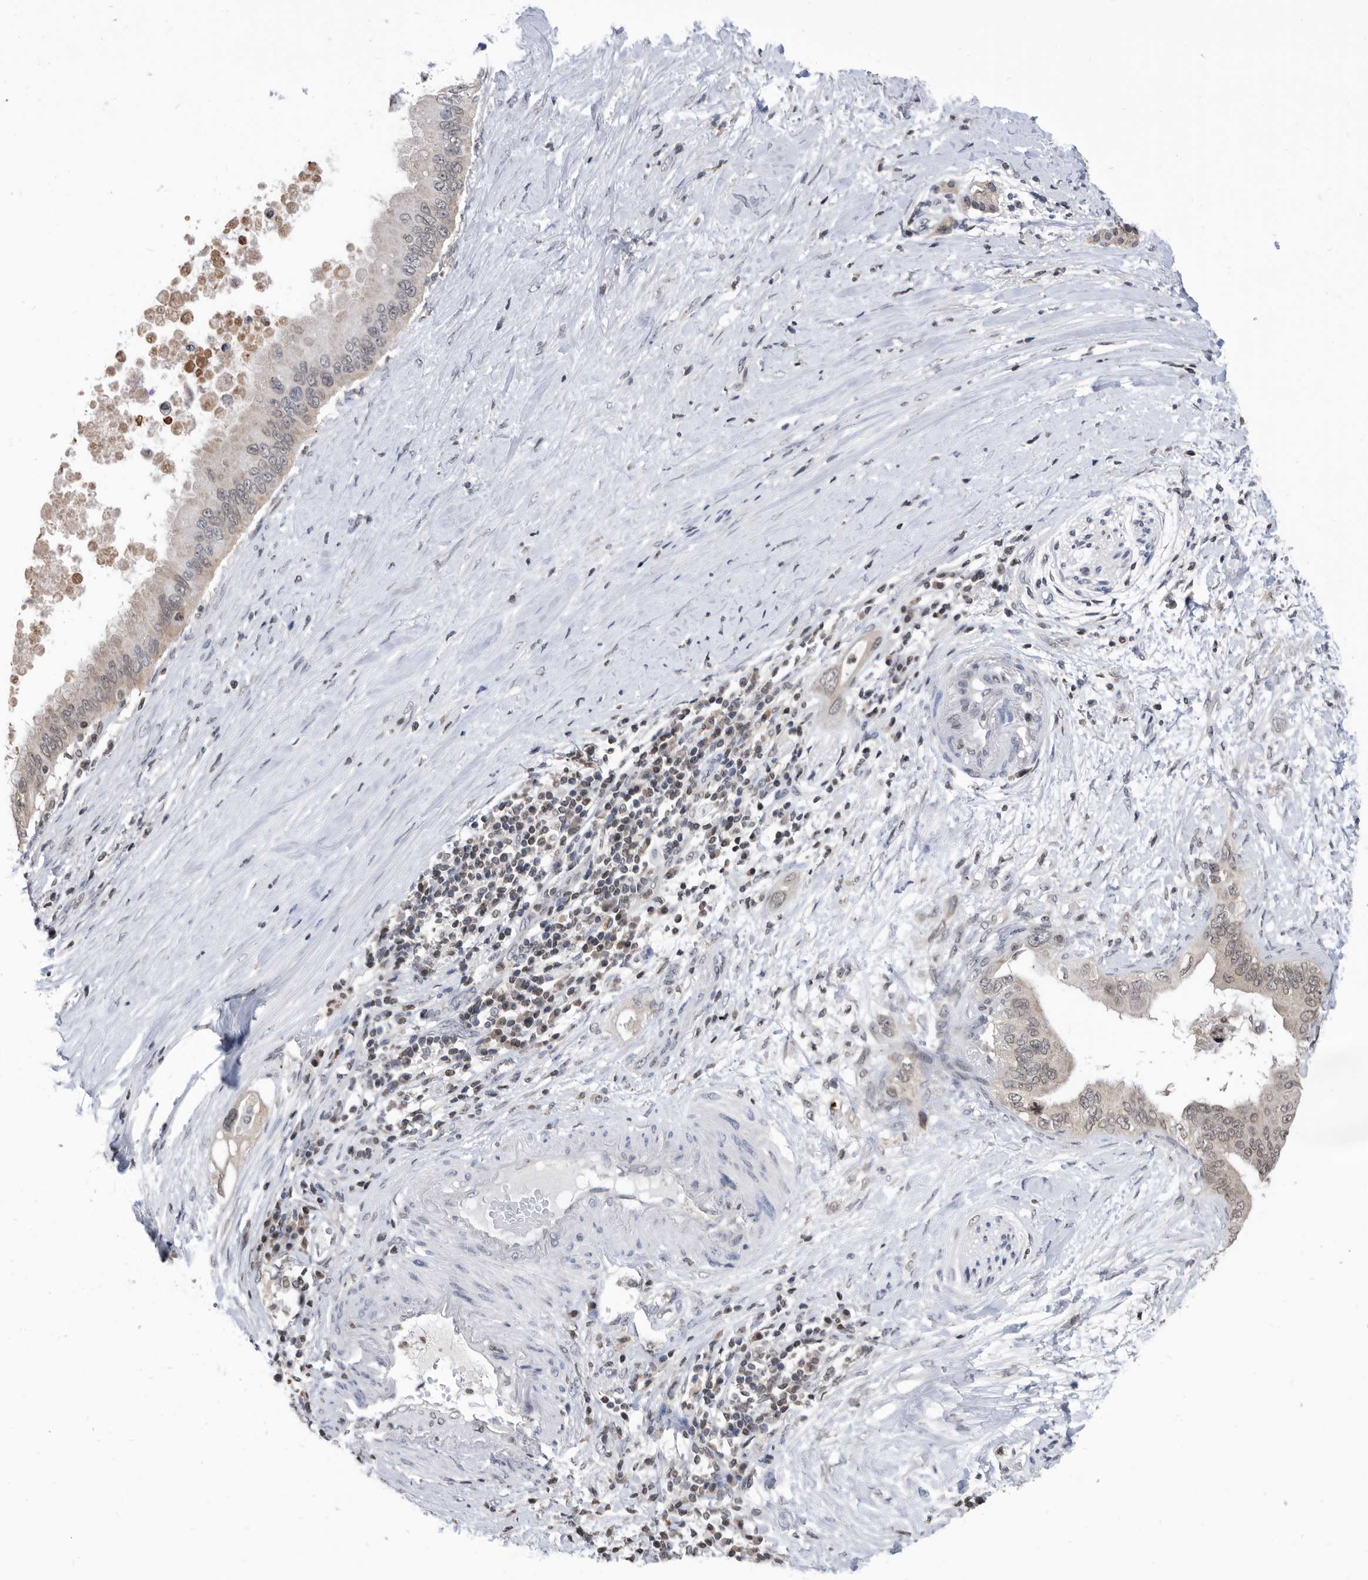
{"staining": {"intensity": "moderate", "quantity": ">75%", "location": "nuclear"}, "tissue": "pancreatic cancer", "cell_type": "Tumor cells", "image_type": "cancer", "snomed": [{"axis": "morphology", "description": "Adenocarcinoma, NOS"}, {"axis": "topography", "description": "Pancreas"}], "caption": "Immunohistochemical staining of human pancreatic cancer (adenocarcinoma) demonstrates medium levels of moderate nuclear expression in about >75% of tumor cells. Nuclei are stained in blue.", "gene": "TSTD1", "patient": {"sex": "female", "age": 56}}